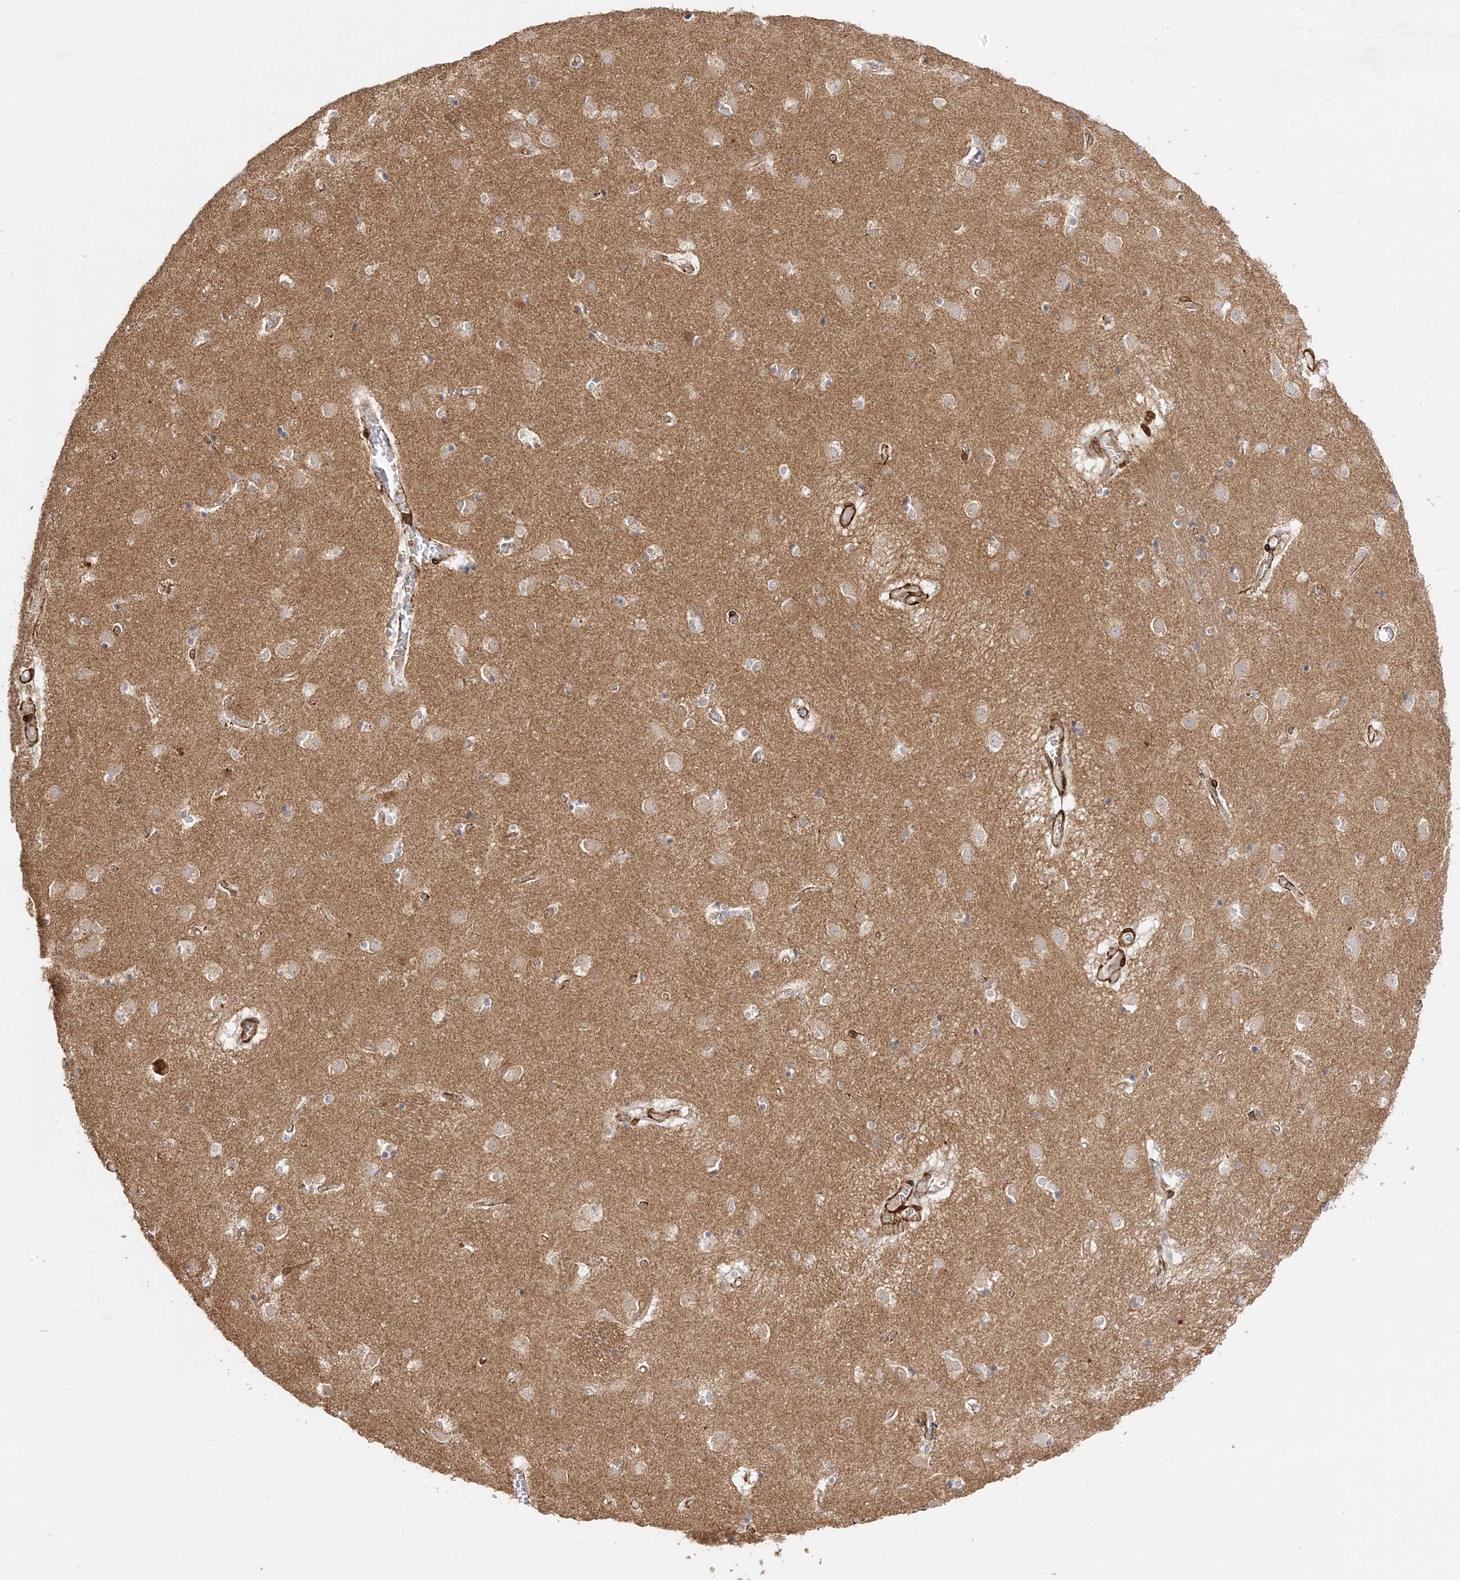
{"staining": {"intensity": "weak", "quantity": "<25%", "location": "cytoplasmic/membranous"}, "tissue": "caudate", "cell_type": "Glial cells", "image_type": "normal", "snomed": [{"axis": "morphology", "description": "Normal tissue, NOS"}, {"axis": "topography", "description": "Lateral ventricle wall"}], "caption": "The photomicrograph exhibits no staining of glial cells in benign caudate.", "gene": "C2CD2", "patient": {"sex": "male", "age": 70}}